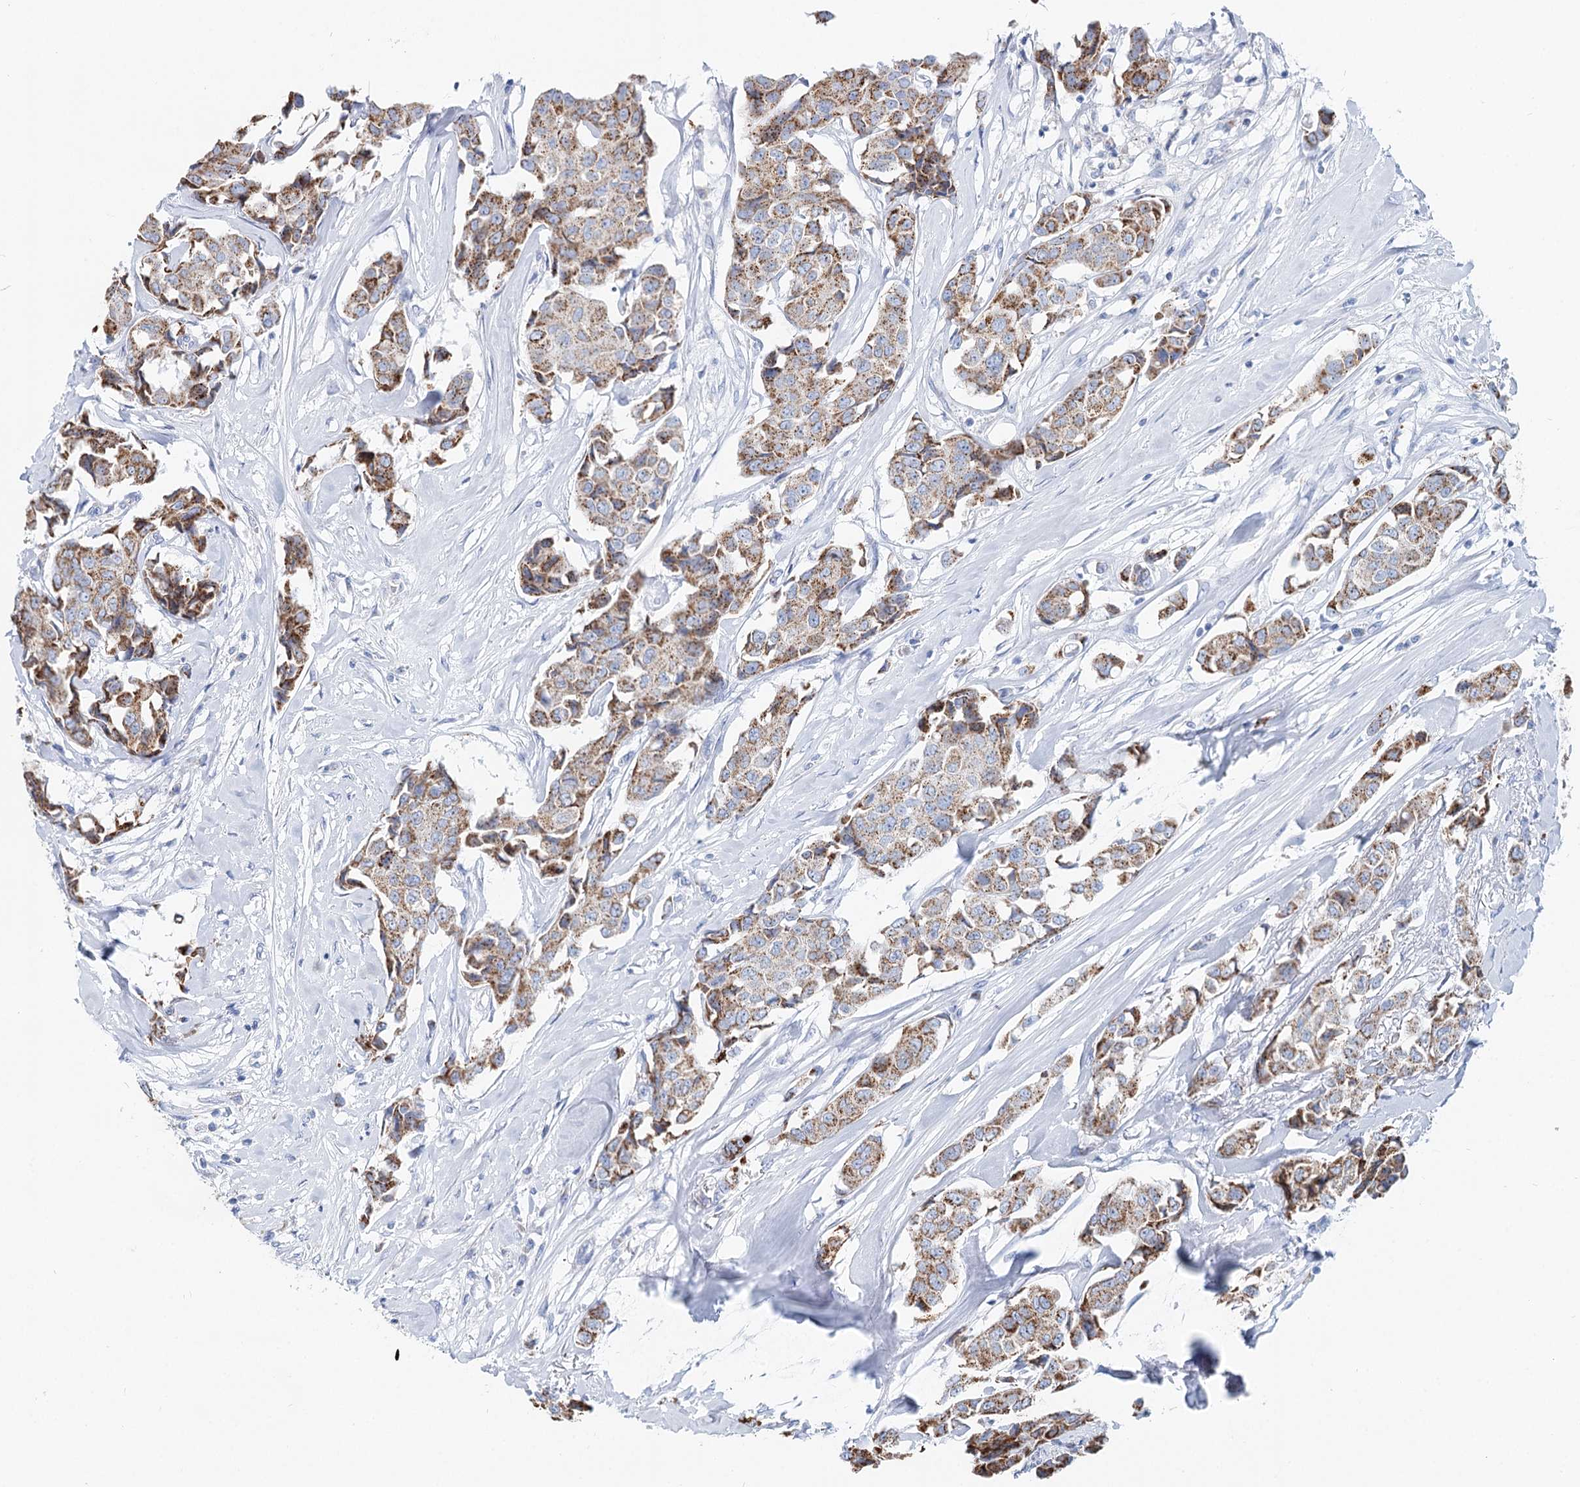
{"staining": {"intensity": "moderate", "quantity": "25%-75%", "location": "cytoplasmic/membranous"}, "tissue": "breast cancer", "cell_type": "Tumor cells", "image_type": "cancer", "snomed": [{"axis": "morphology", "description": "Duct carcinoma"}, {"axis": "topography", "description": "Breast"}], "caption": "The immunohistochemical stain labels moderate cytoplasmic/membranous staining in tumor cells of intraductal carcinoma (breast) tissue. (DAB IHC, brown staining for protein, blue staining for nuclei).", "gene": "MCCC2", "patient": {"sex": "female", "age": 80}}